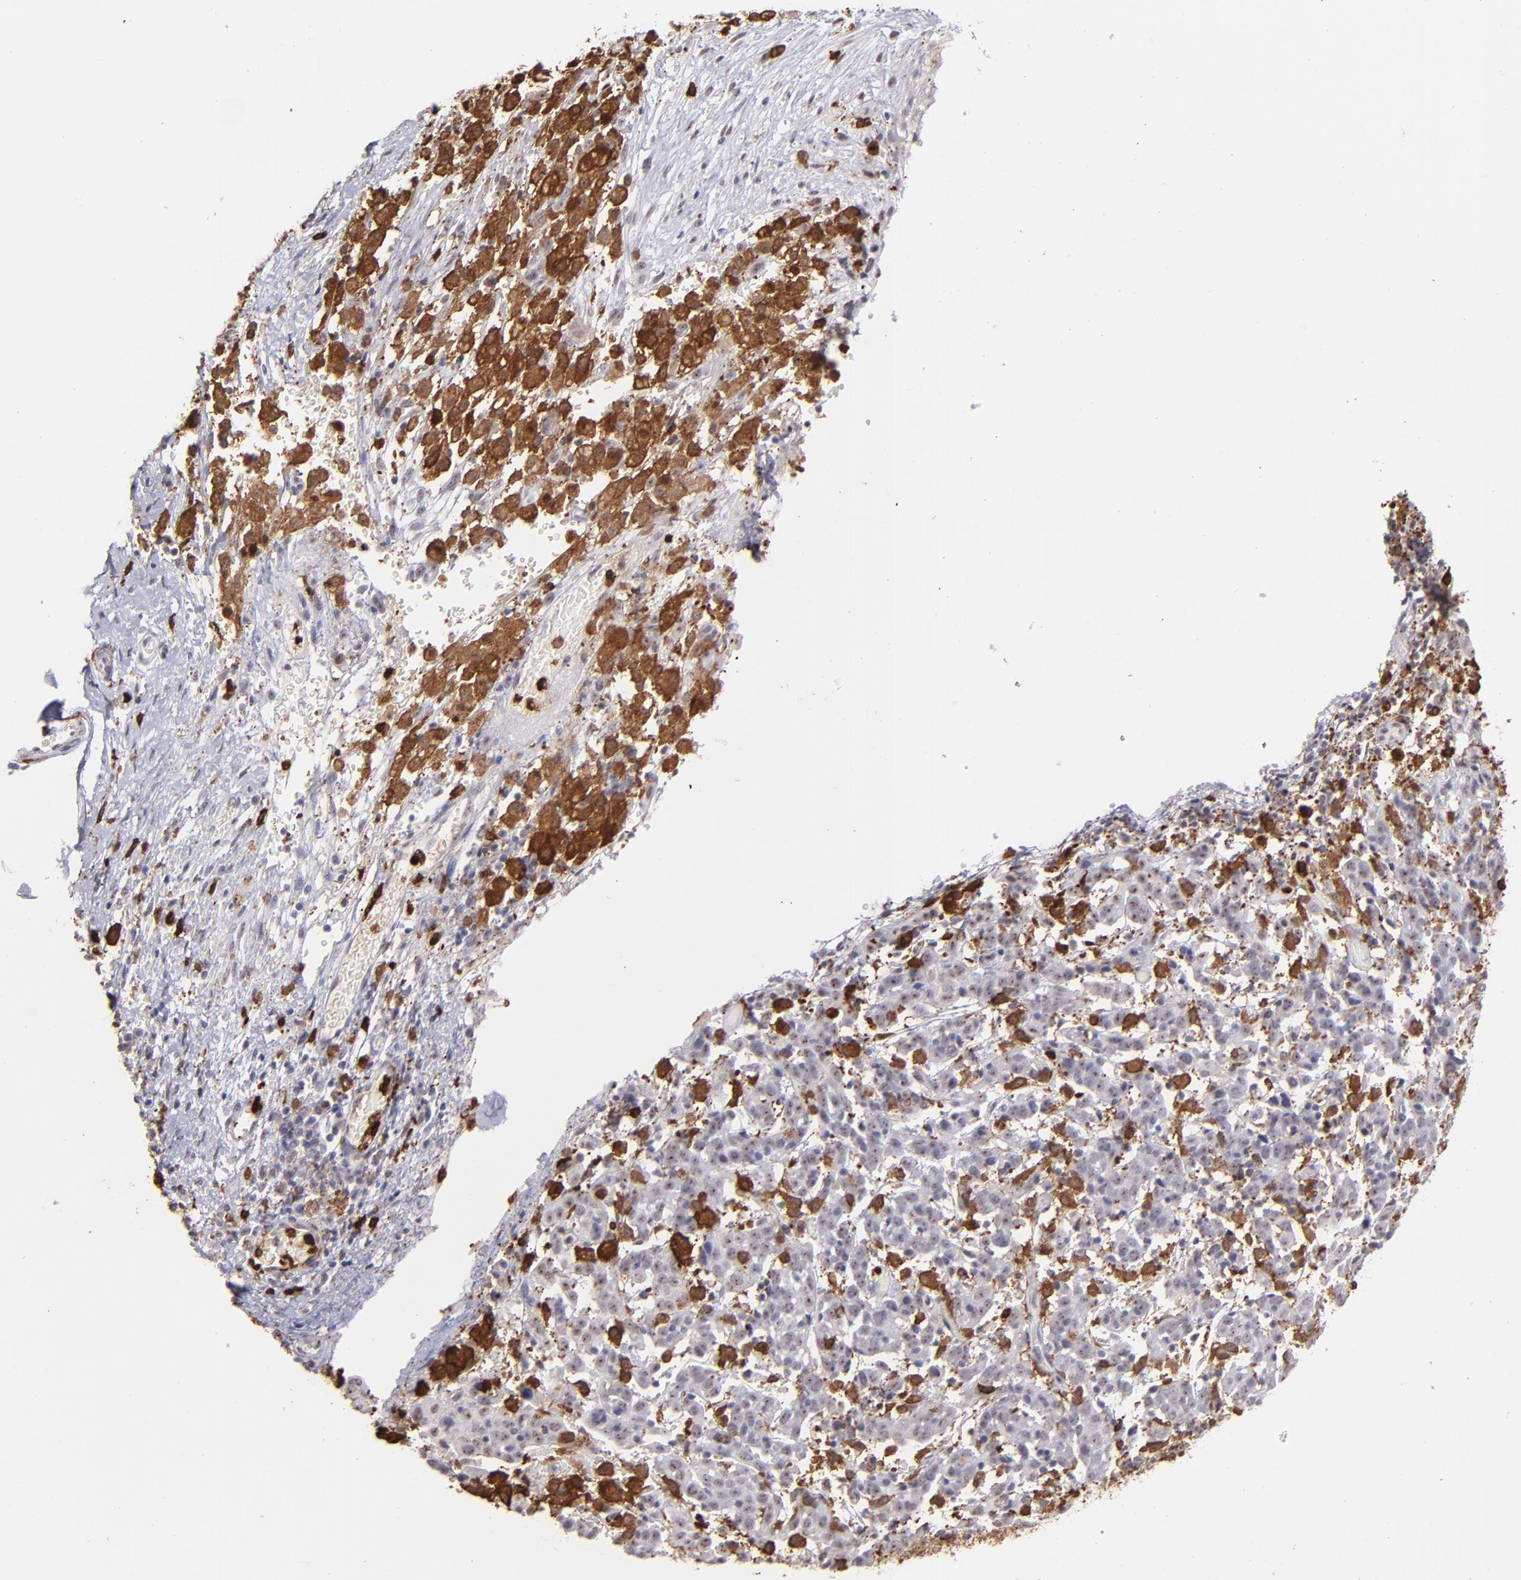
{"staining": {"intensity": "negative", "quantity": "none", "location": "none"}, "tissue": "cervical cancer", "cell_type": "Tumor cells", "image_type": "cancer", "snomed": [{"axis": "morphology", "description": "Normal tissue, NOS"}, {"axis": "morphology", "description": "Squamous cell carcinoma, NOS"}, {"axis": "topography", "description": "Cervix"}], "caption": "DAB (3,3'-diaminobenzidine) immunohistochemical staining of squamous cell carcinoma (cervical) reveals no significant staining in tumor cells.", "gene": "NCF2", "patient": {"sex": "female", "age": 67}}